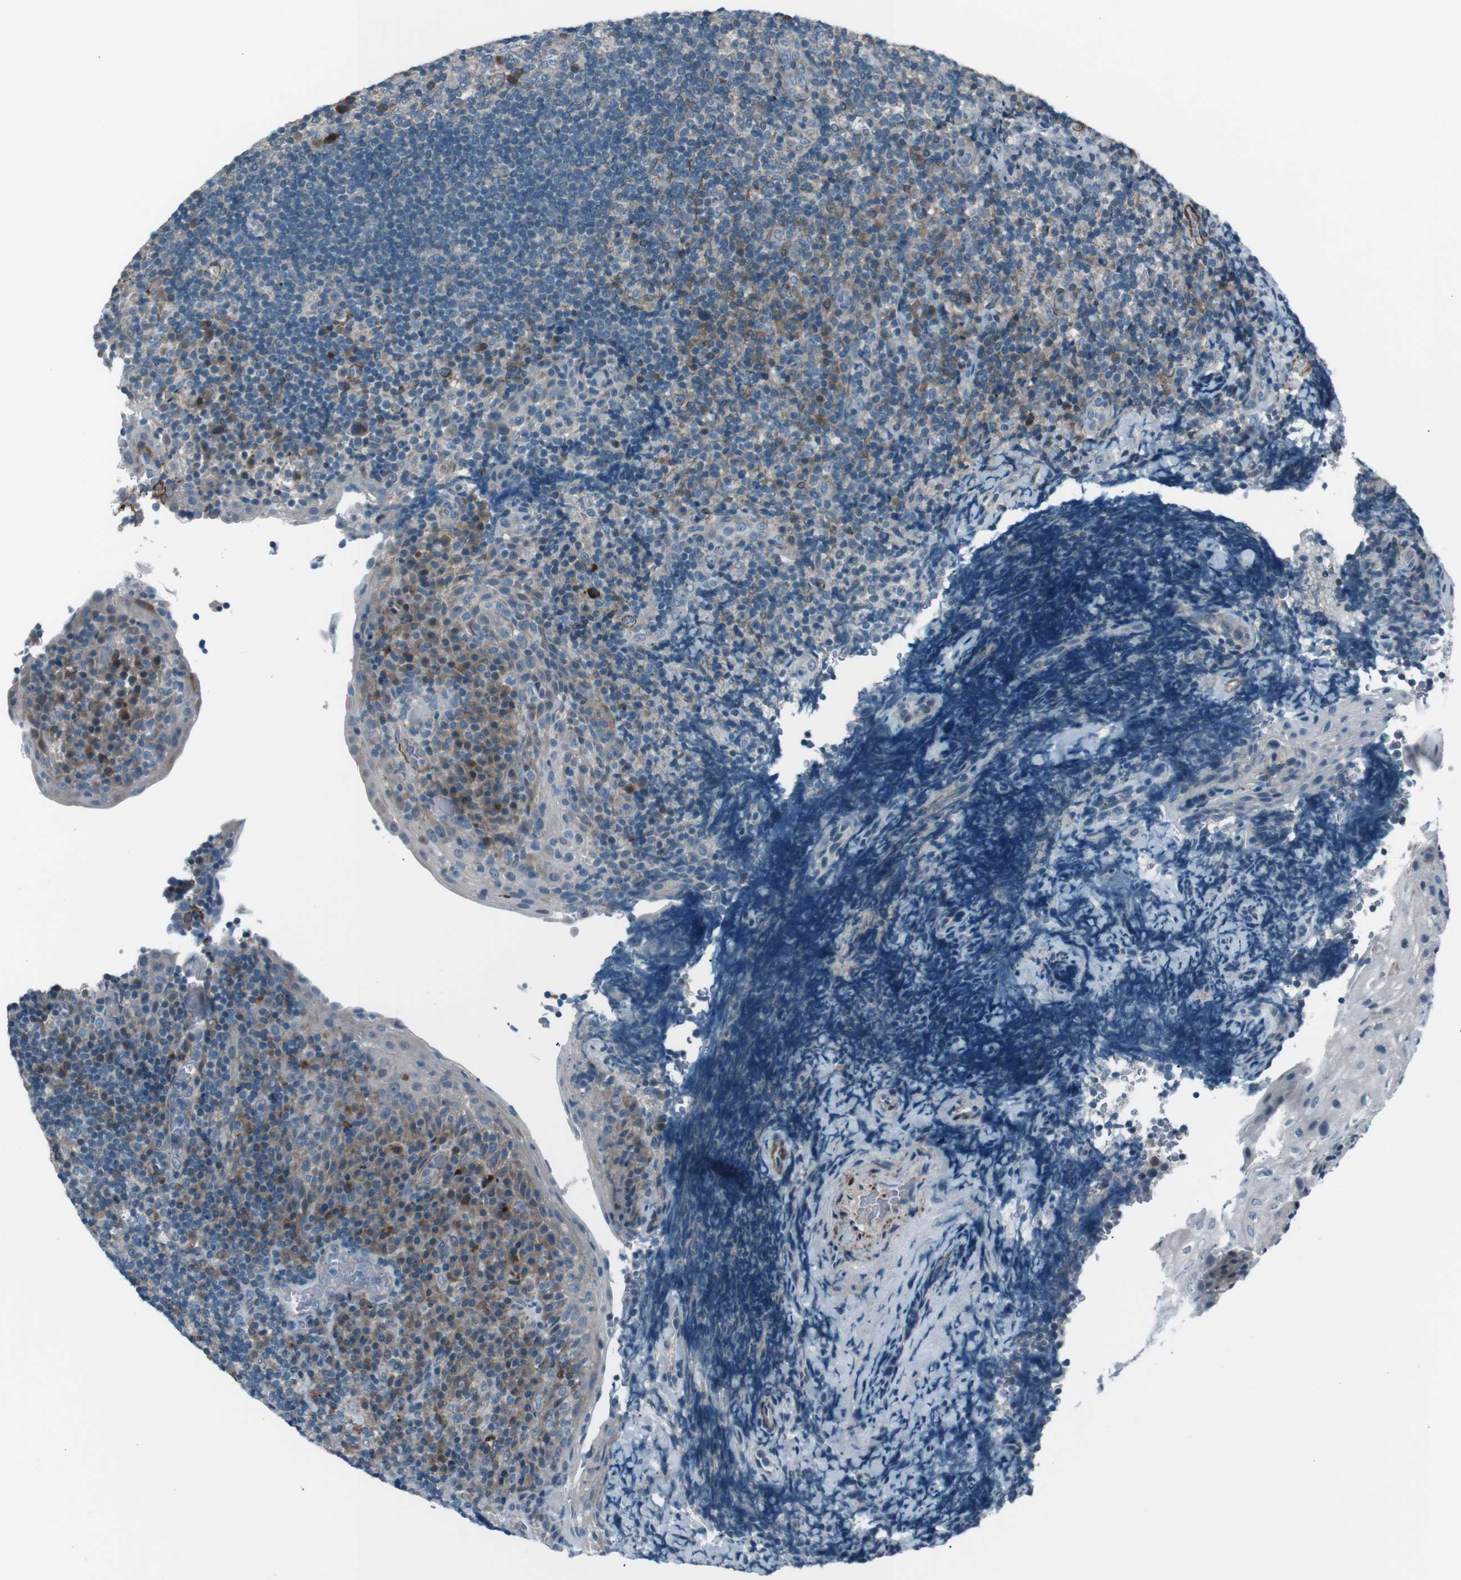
{"staining": {"intensity": "strong", "quantity": "<25%", "location": "cytoplasmic/membranous"}, "tissue": "tonsil", "cell_type": "Germinal center cells", "image_type": "normal", "snomed": [{"axis": "morphology", "description": "Normal tissue, NOS"}, {"axis": "topography", "description": "Tonsil"}], "caption": "Immunohistochemistry (IHC) image of normal human tonsil stained for a protein (brown), which reveals medium levels of strong cytoplasmic/membranous positivity in approximately <25% of germinal center cells.", "gene": "PDLIM5", "patient": {"sex": "male", "age": 37}}